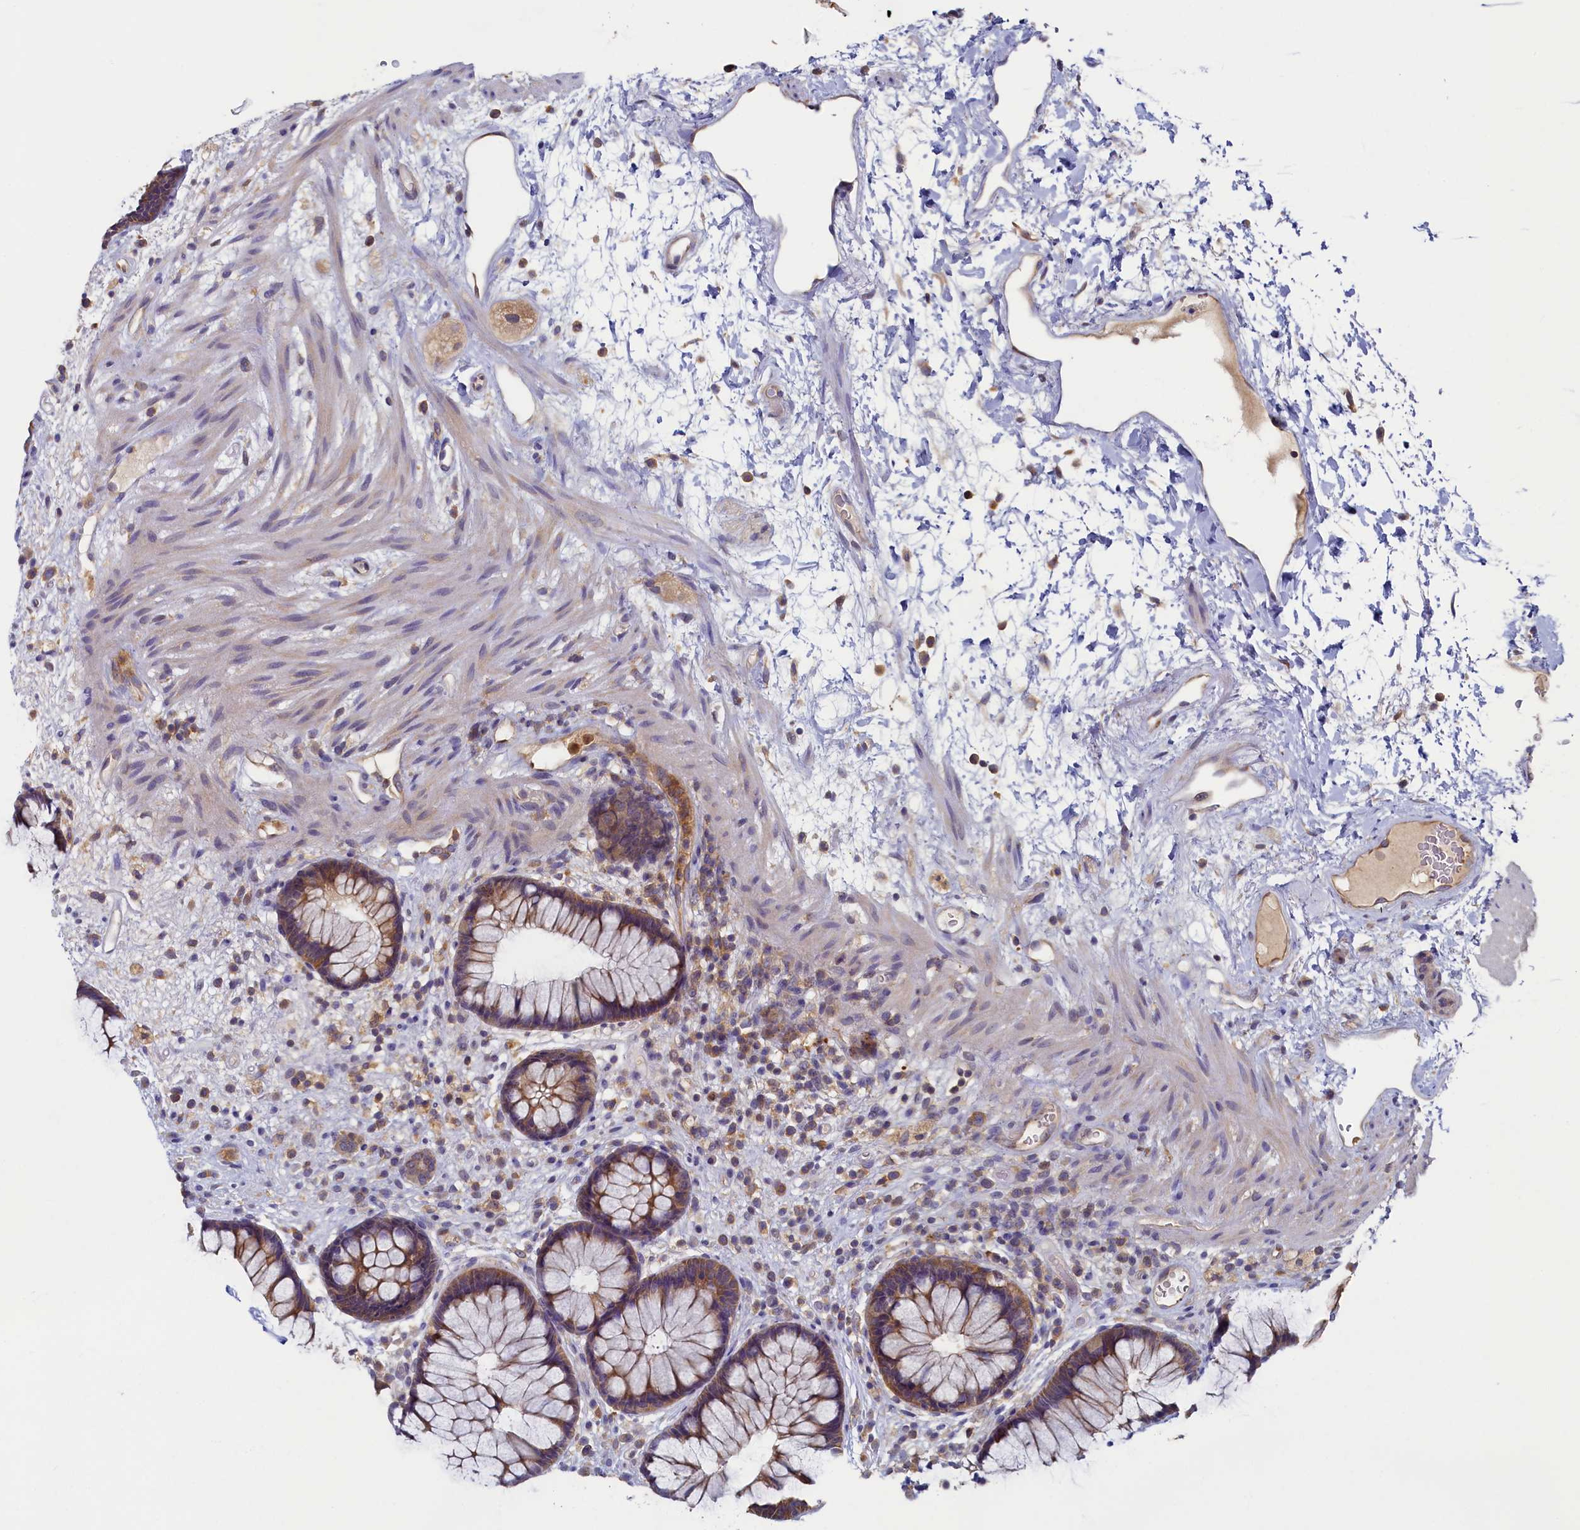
{"staining": {"intensity": "moderate", "quantity": ">75%", "location": "cytoplasmic/membranous"}, "tissue": "rectum", "cell_type": "Glandular cells", "image_type": "normal", "snomed": [{"axis": "morphology", "description": "Normal tissue, NOS"}, {"axis": "topography", "description": "Rectum"}], "caption": "The histopathology image reveals immunohistochemical staining of benign rectum. There is moderate cytoplasmic/membranous positivity is seen in approximately >75% of glandular cells.", "gene": "TIMM8B", "patient": {"sex": "male", "age": 51}}